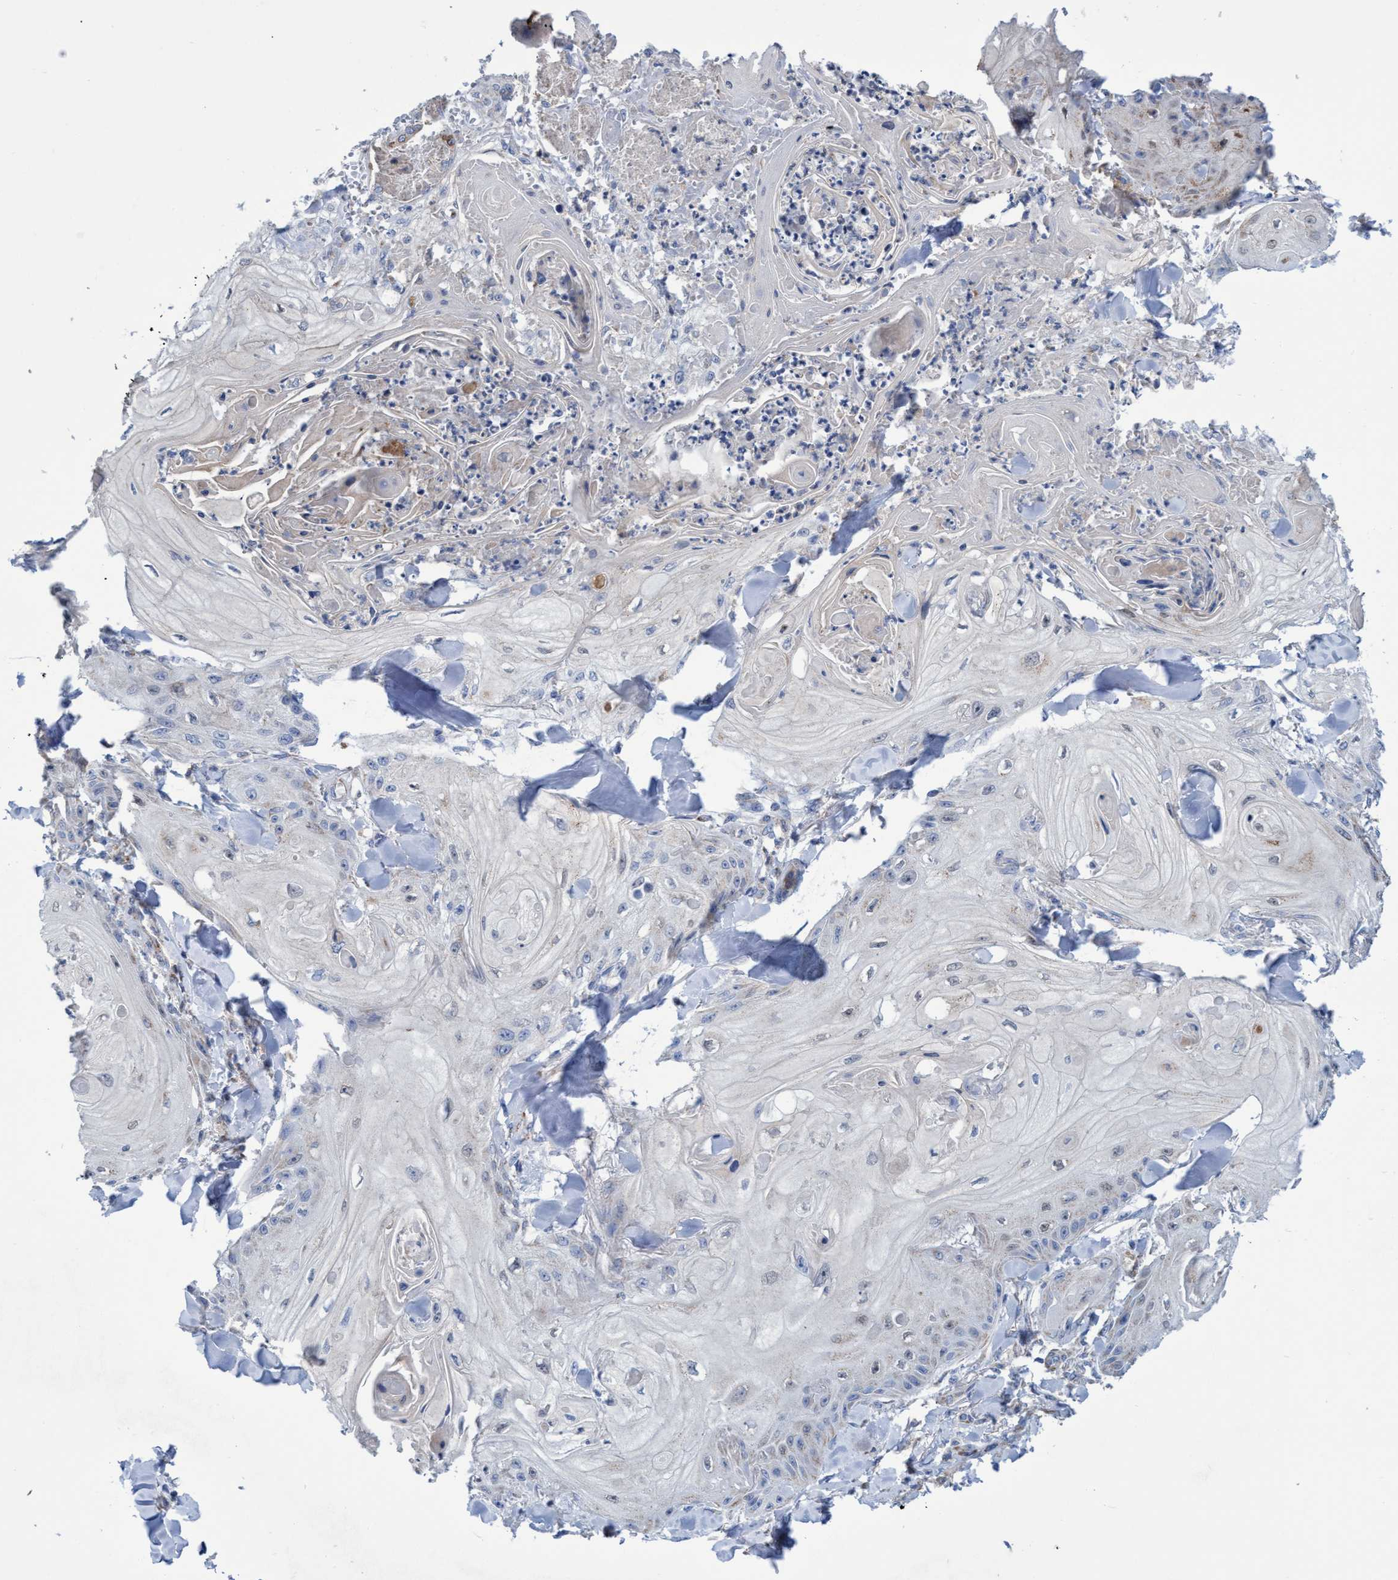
{"staining": {"intensity": "weak", "quantity": "<25%", "location": "cytoplasmic/membranous"}, "tissue": "skin cancer", "cell_type": "Tumor cells", "image_type": "cancer", "snomed": [{"axis": "morphology", "description": "Squamous cell carcinoma, NOS"}, {"axis": "topography", "description": "Skin"}], "caption": "Immunohistochemical staining of skin squamous cell carcinoma reveals no significant staining in tumor cells.", "gene": "ZNF750", "patient": {"sex": "male", "age": 74}}